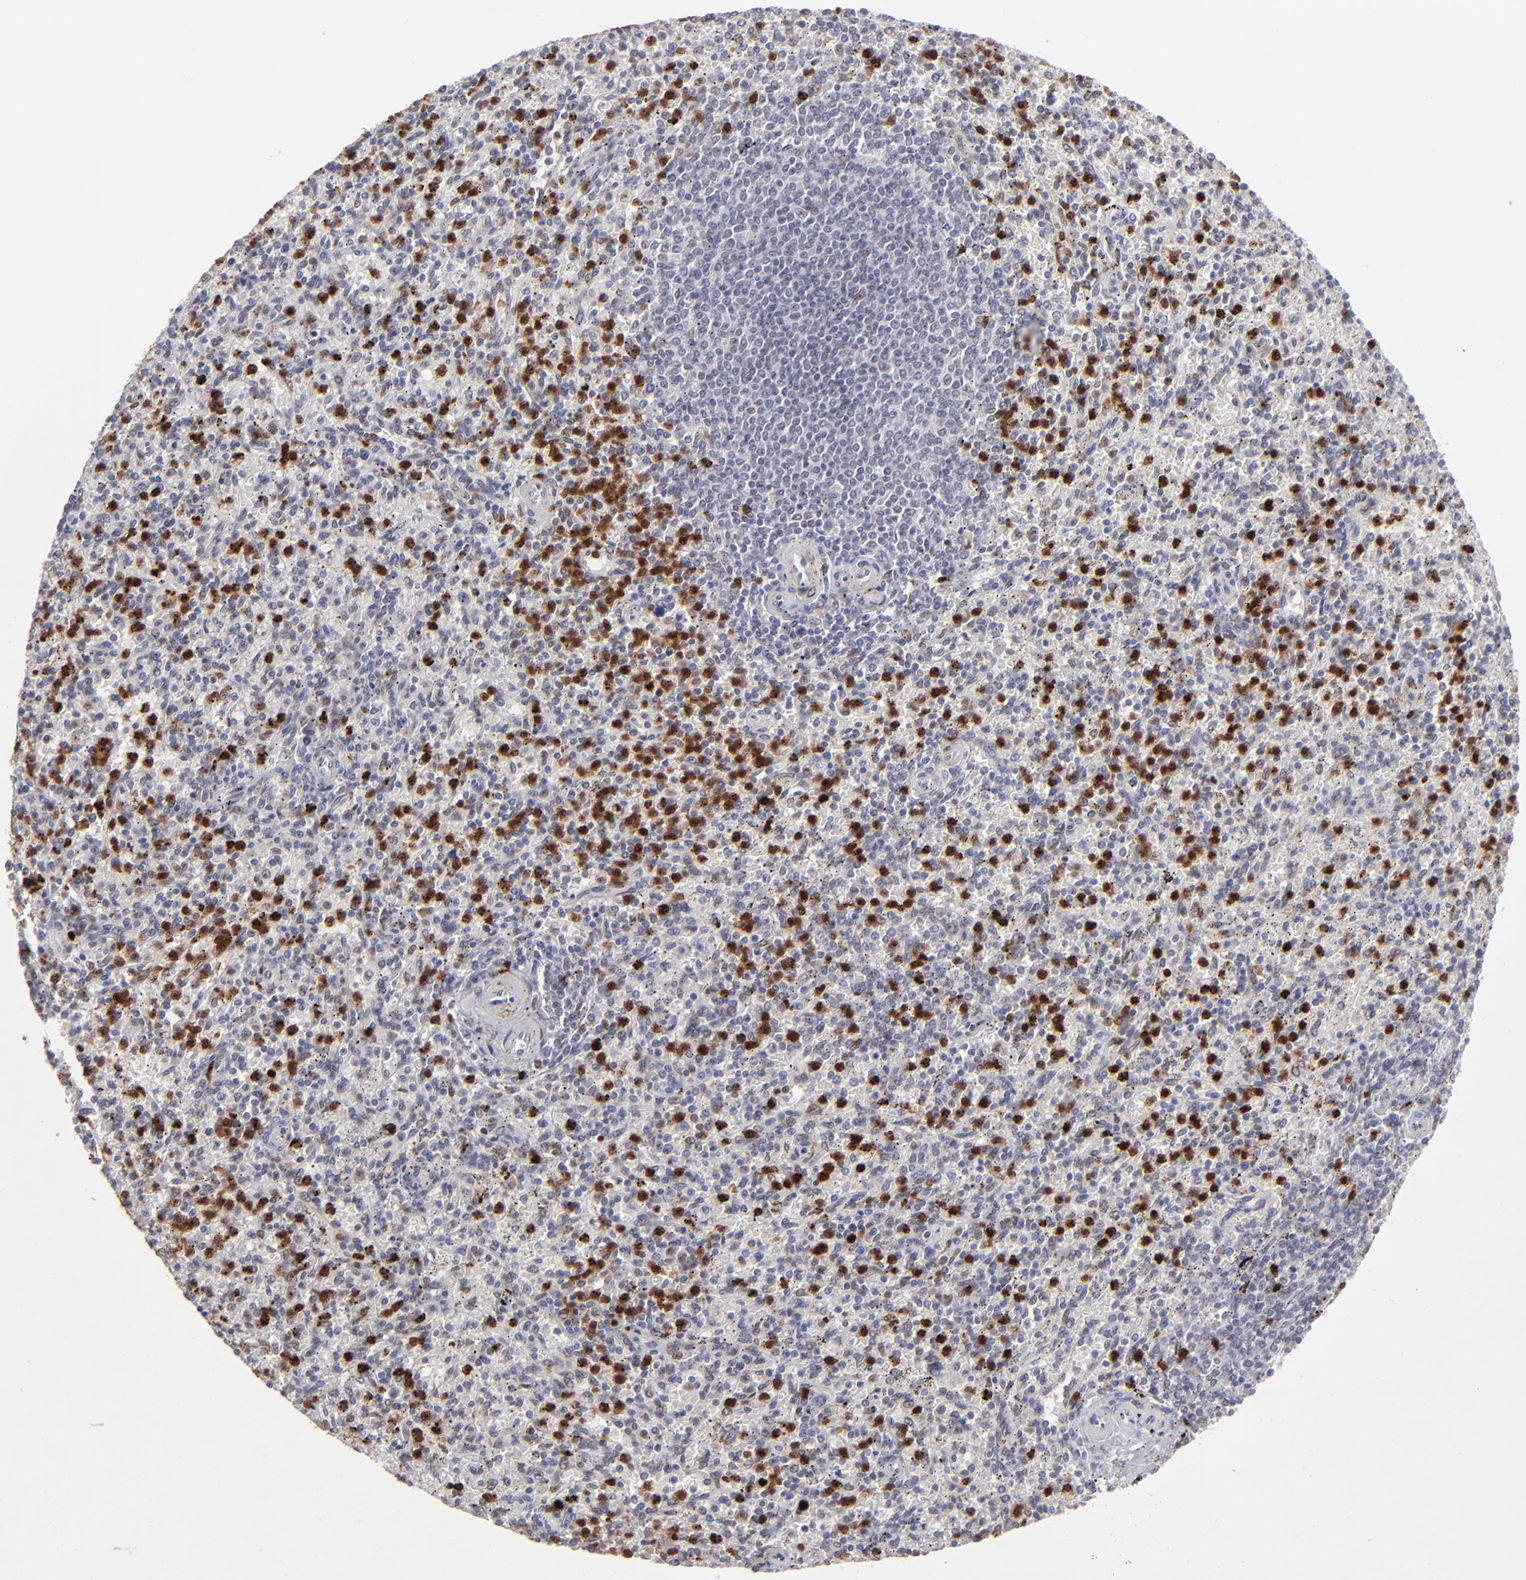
{"staining": {"intensity": "strong", "quantity": "25%-75%", "location": "nuclear"}, "tissue": "spleen", "cell_type": "Cells in red pulp", "image_type": "normal", "snomed": [{"axis": "morphology", "description": "Normal tissue, NOS"}, {"axis": "topography", "description": "Spleen"}], "caption": "Brown immunohistochemical staining in benign spleen reveals strong nuclear staining in approximately 25%-75% of cells in red pulp. (Stains: DAB (3,3'-diaminobenzidine) in brown, nuclei in blue, Microscopy: brightfield microscopy at high magnification).", "gene": "RREB1", "patient": {"sex": "male", "age": 72}}